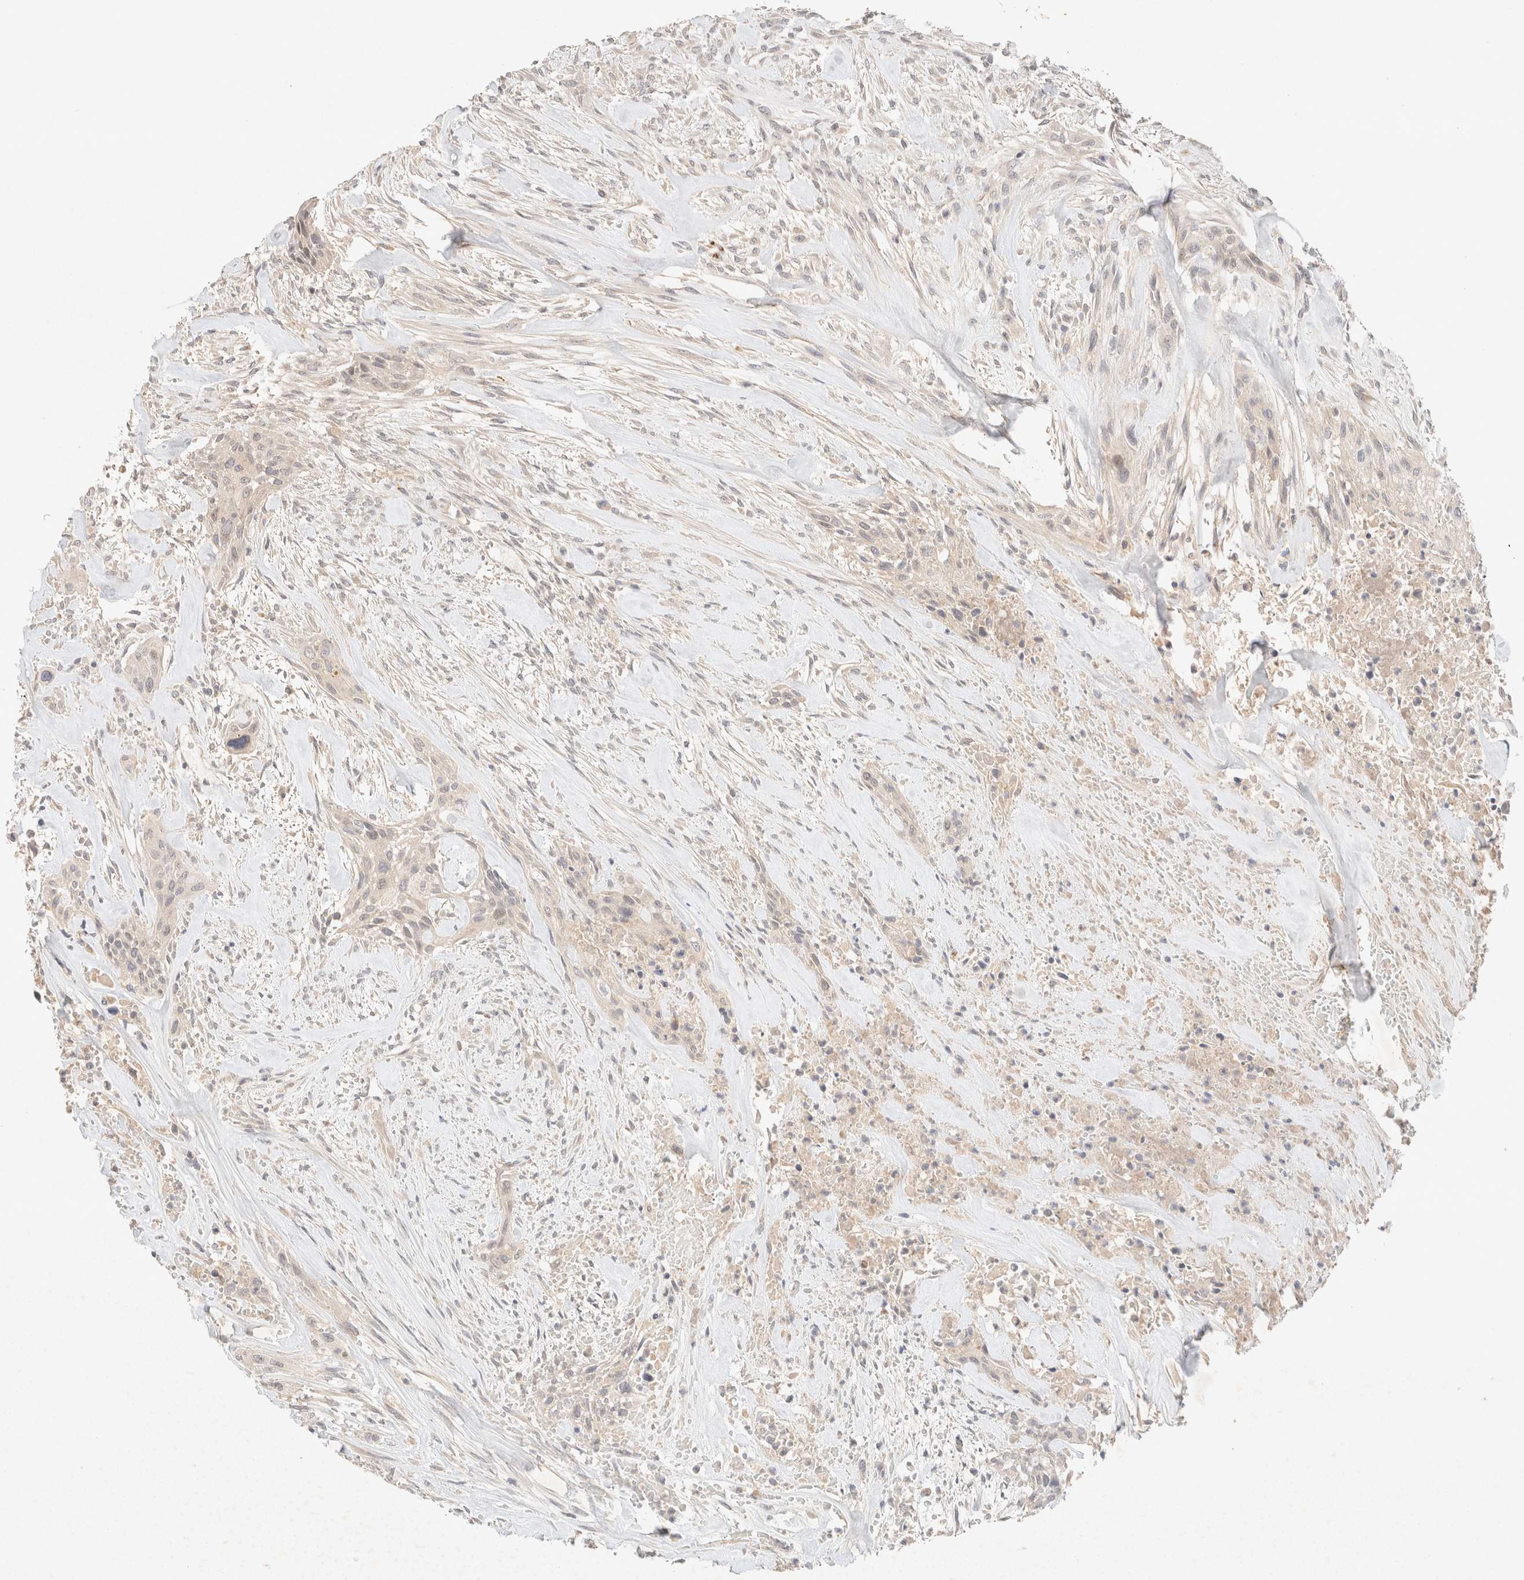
{"staining": {"intensity": "negative", "quantity": "none", "location": "none"}, "tissue": "urothelial cancer", "cell_type": "Tumor cells", "image_type": "cancer", "snomed": [{"axis": "morphology", "description": "Urothelial carcinoma, High grade"}, {"axis": "topography", "description": "Urinary bladder"}], "caption": "Tumor cells are negative for brown protein staining in high-grade urothelial carcinoma.", "gene": "SARM1", "patient": {"sex": "male", "age": 35}}